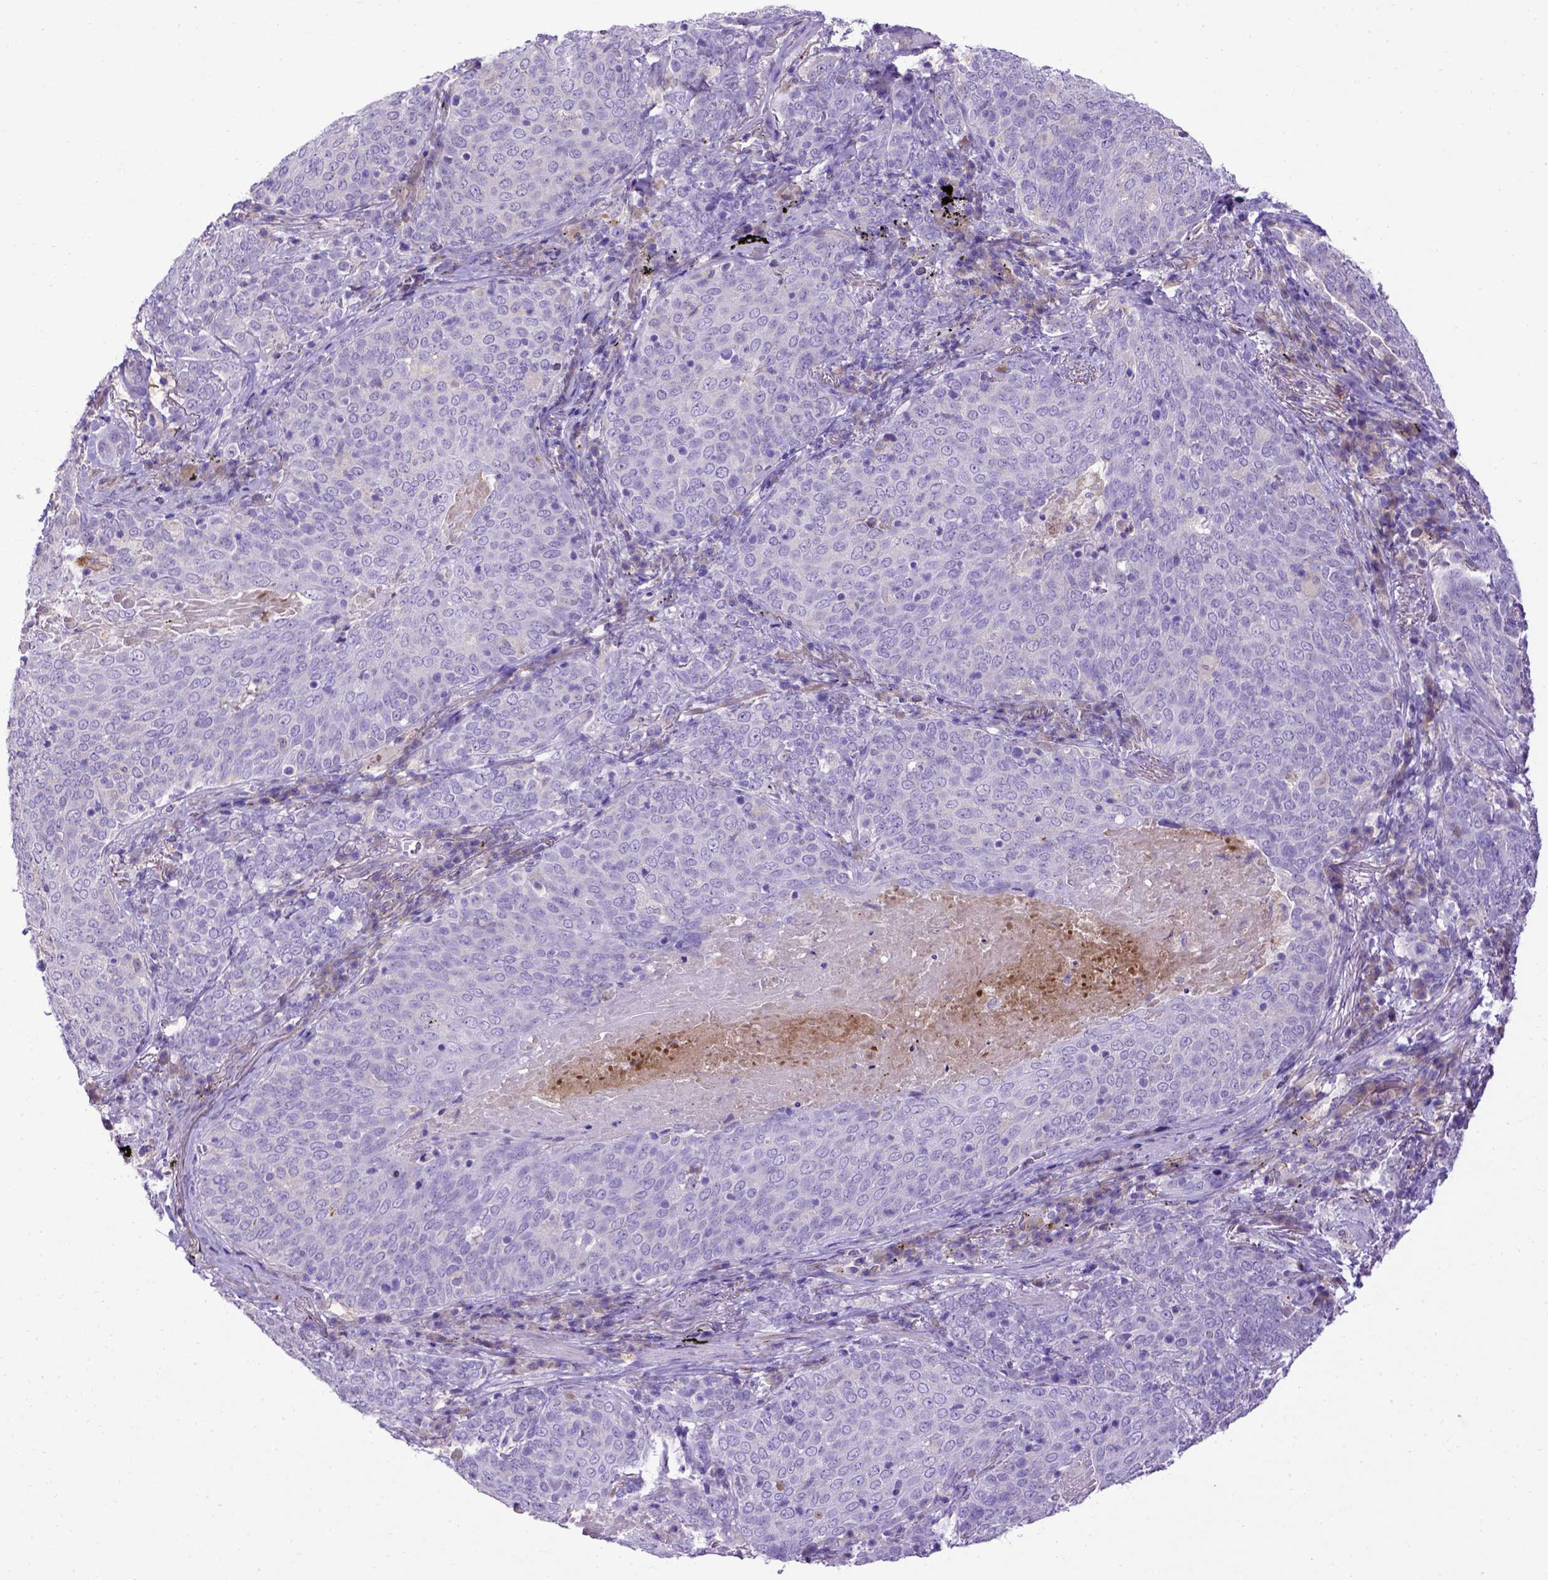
{"staining": {"intensity": "negative", "quantity": "none", "location": "none"}, "tissue": "lung cancer", "cell_type": "Tumor cells", "image_type": "cancer", "snomed": [{"axis": "morphology", "description": "Squamous cell carcinoma, NOS"}, {"axis": "topography", "description": "Lung"}], "caption": "Tumor cells show no significant protein staining in squamous cell carcinoma (lung).", "gene": "ADAM12", "patient": {"sex": "male", "age": 82}}